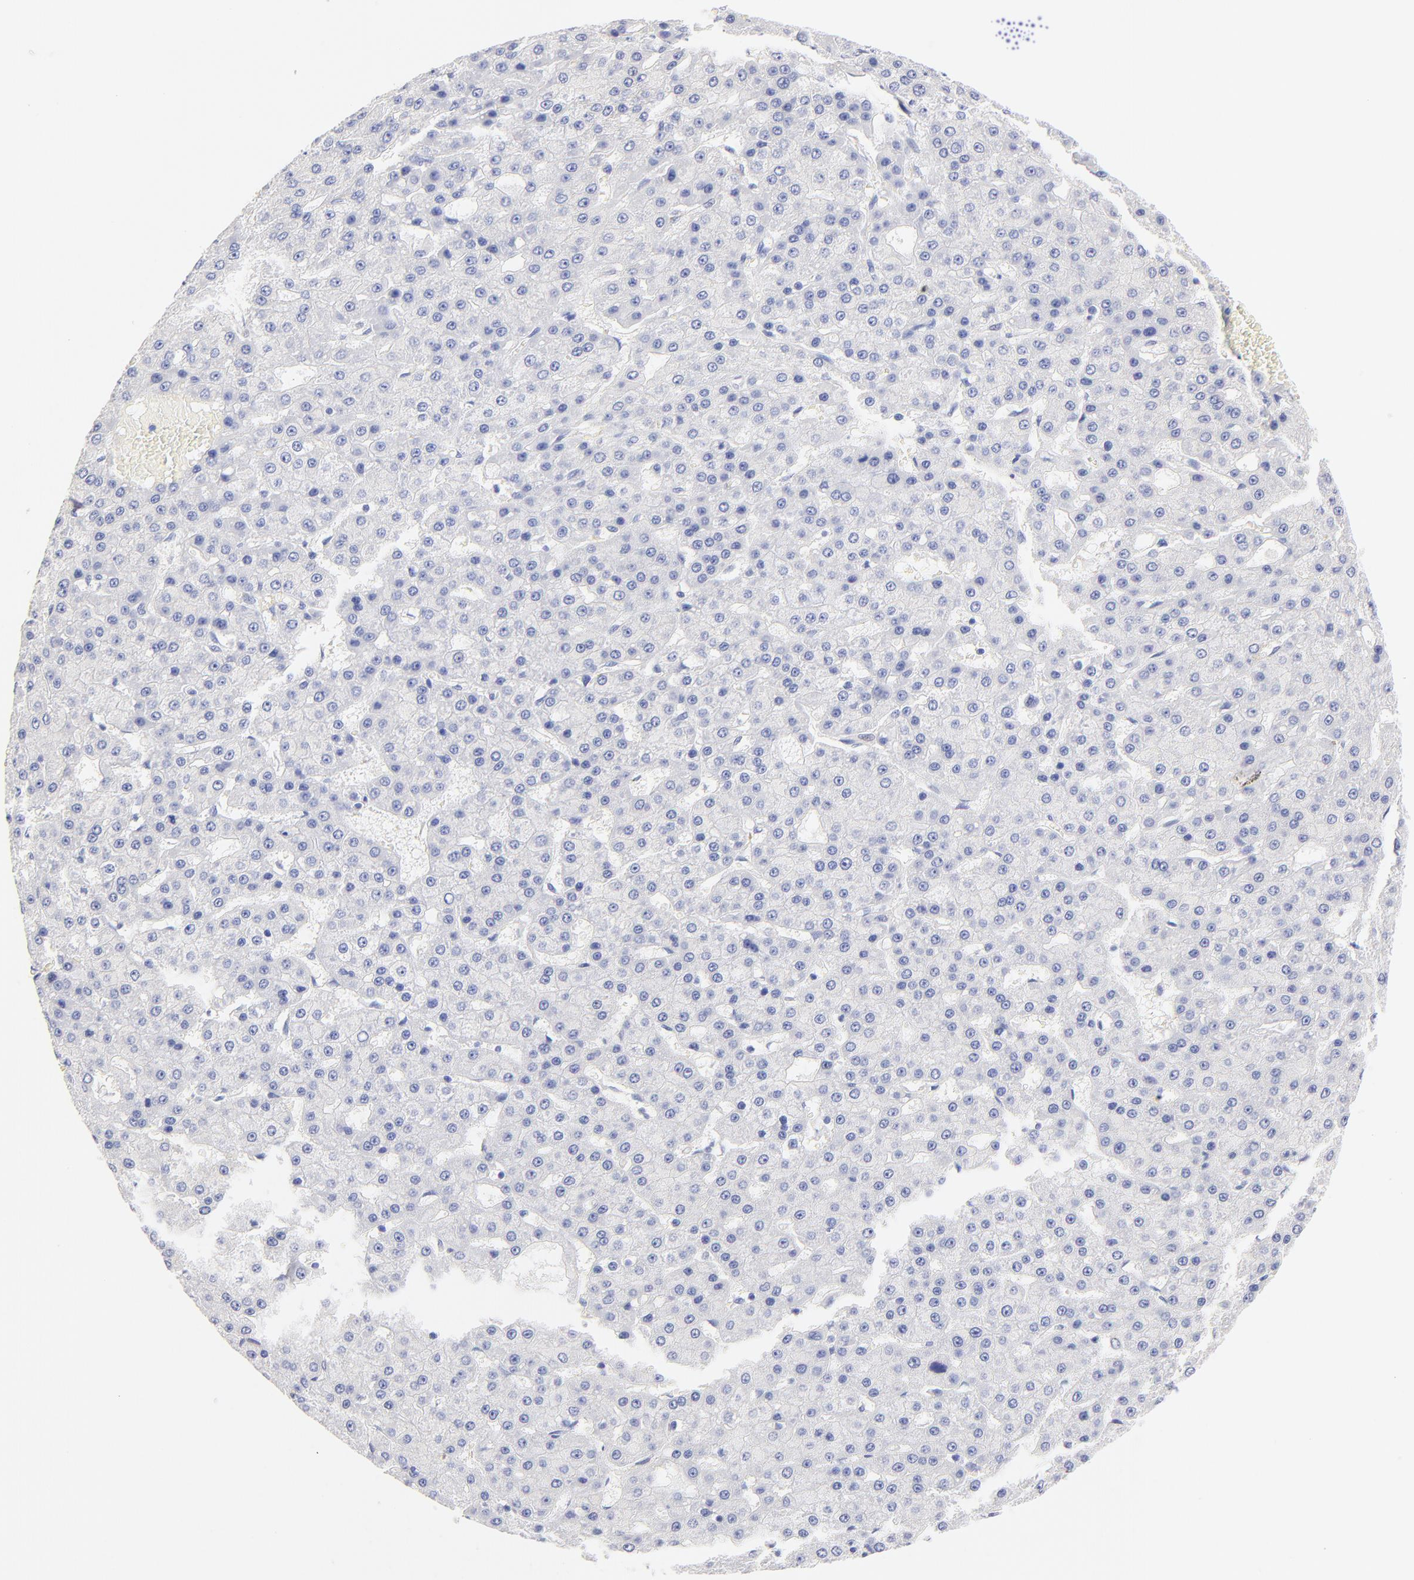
{"staining": {"intensity": "negative", "quantity": "none", "location": "none"}, "tissue": "liver cancer", "cell_type": "Tumor cells", "image_type": "cancer", "snomed": [{"axis": "morphology", "description": "Carcinoma, Hepatocellular, NOS"}, {"axis": "topography", "description": "Liver"}], "caption": "Photomicrograph shows no protein positivity in tumor cells of liver cancer (hepatocellular carcinoma) tissue.", "gene": "ACTRT1", "patient": {"sex": "male", "age": 47}}